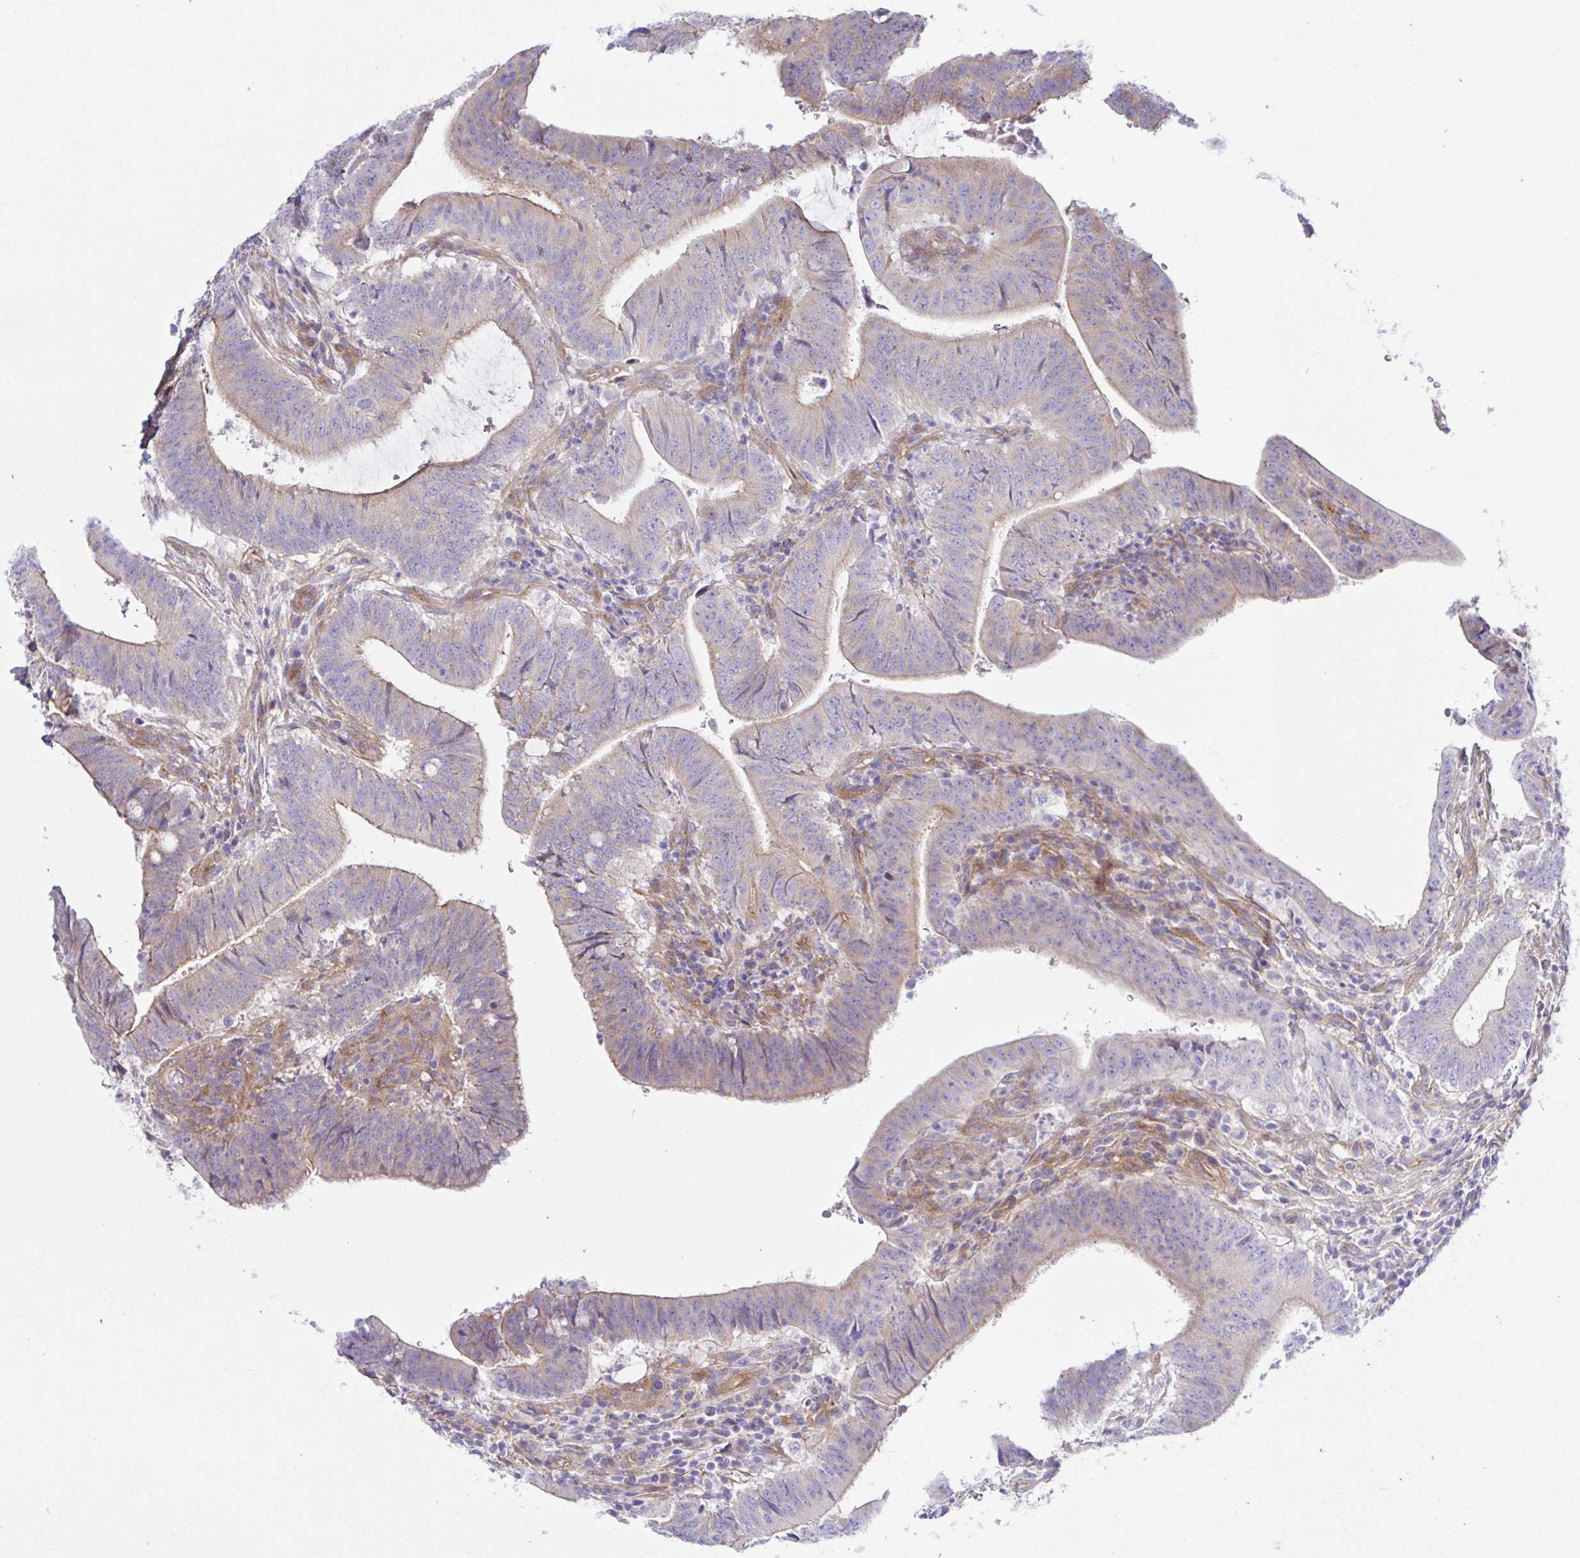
{"staining": {"intensity": "weak", "quantity": "<25%", "location": "cytoplasmic/membranous"}, "tissue": "colorectal cancer", "cell_type": "Tumor cells", "image_type": "cancer", "snomed": [{"axis": "morphology", "description": "Adenocarcinoma, NOS"}, {"axis": "topography", "description": "Colon"}], "caption": "Adenocarcinoma (colorectal) stained for a protein using IHC shows no positivity tumor cells.", "gene": "ARL4D", "patient": {"sex": "female", "age": 43}}